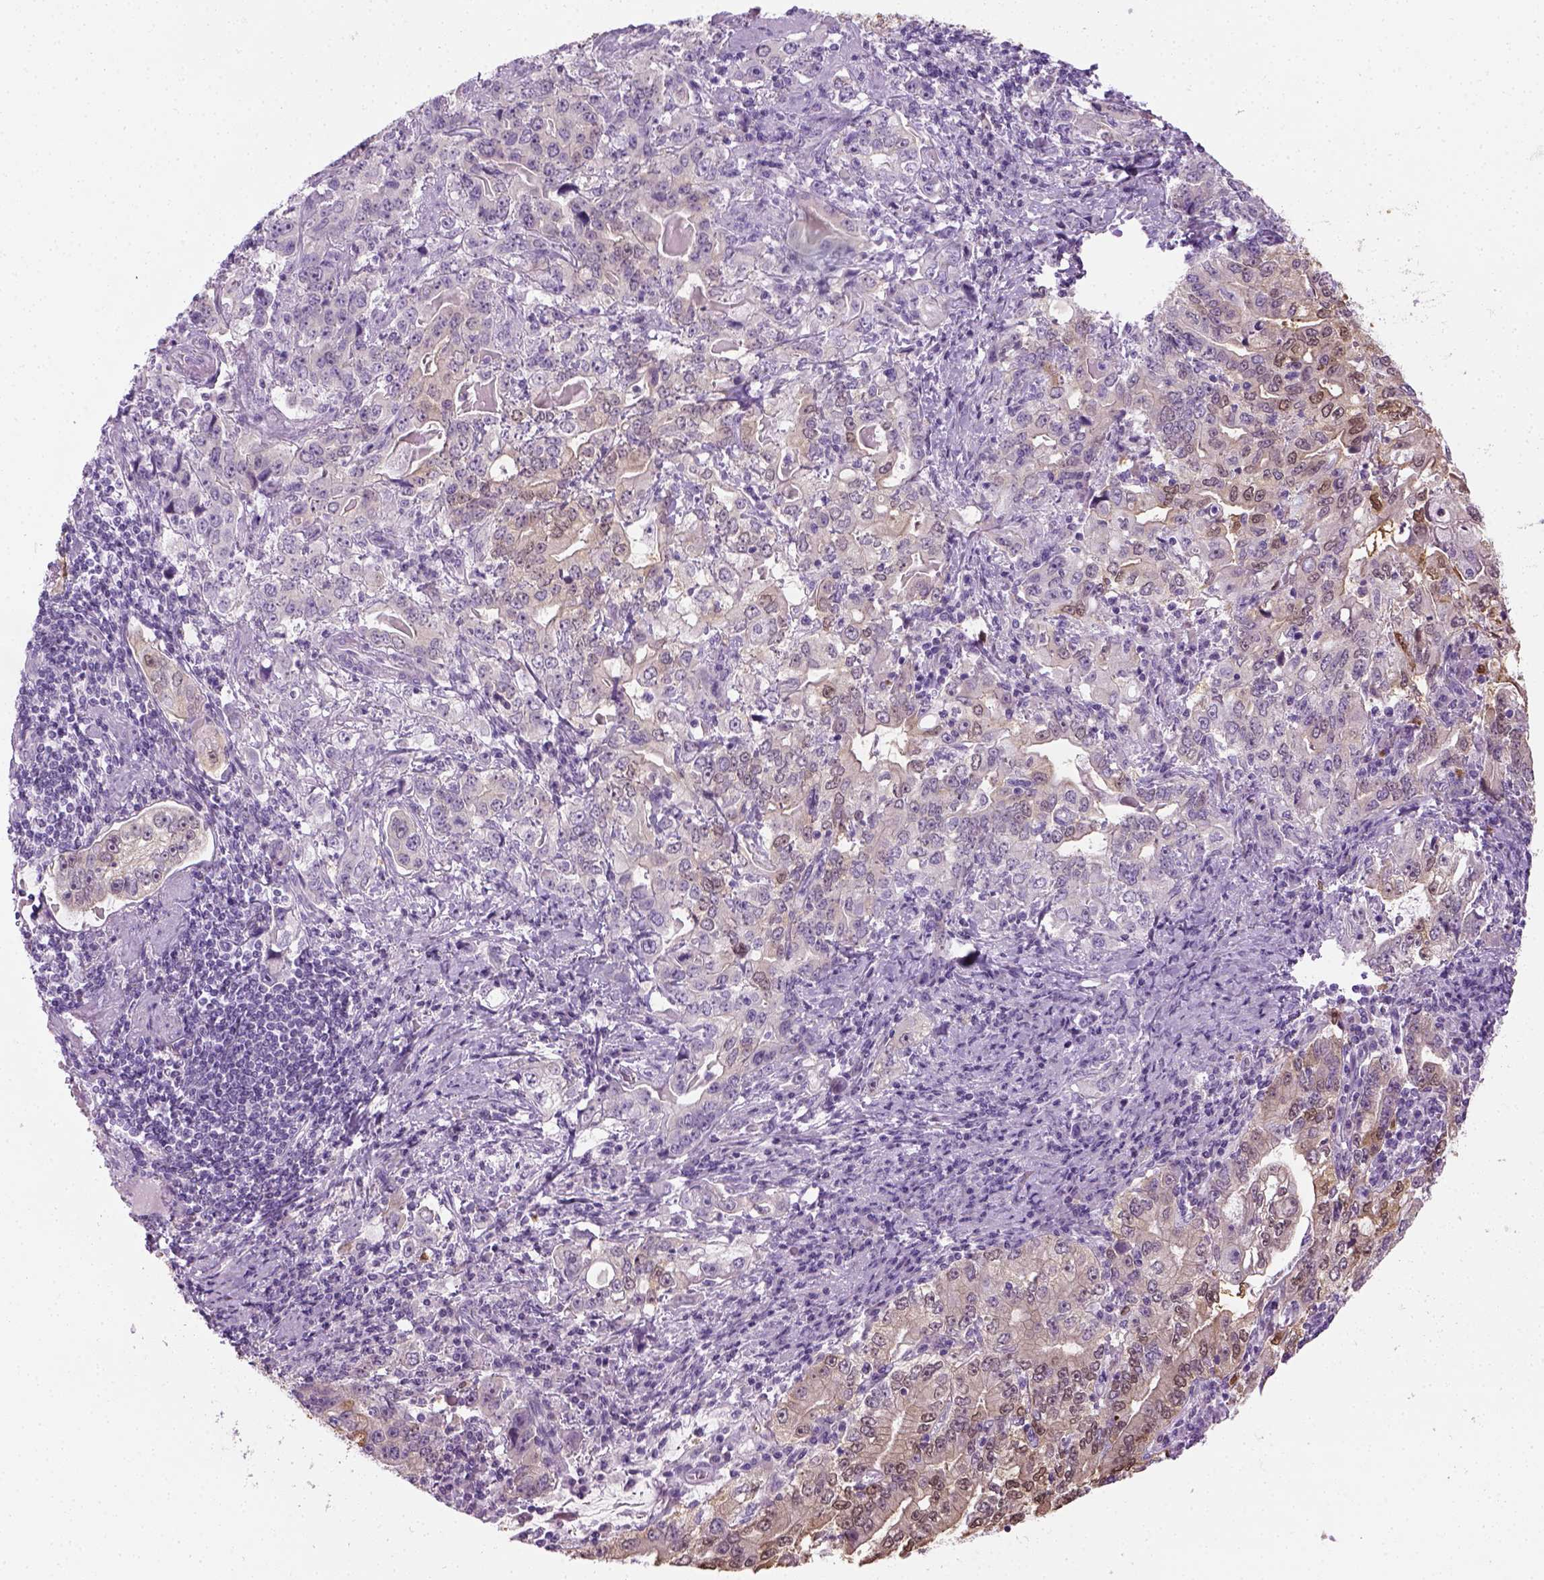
{"staining": {"intensity": "negative", "quantity": "none", "location": "none"}, "tissue": "stomach cancer", "cell_type": "Tumor cells", "image_type": "cancer", "snomed": [{"axis": "morphology", "description": "Adenocarcinoma, NOS"}, {"axis": "topography", "description": "Stomach, lower"}], "caption": "Tumor cells are negative for brown protein staining in stomach cancer (adenocarcinoma).", "gene": "CIBAR2", "patient": {"sex": "female", "age": 72}}